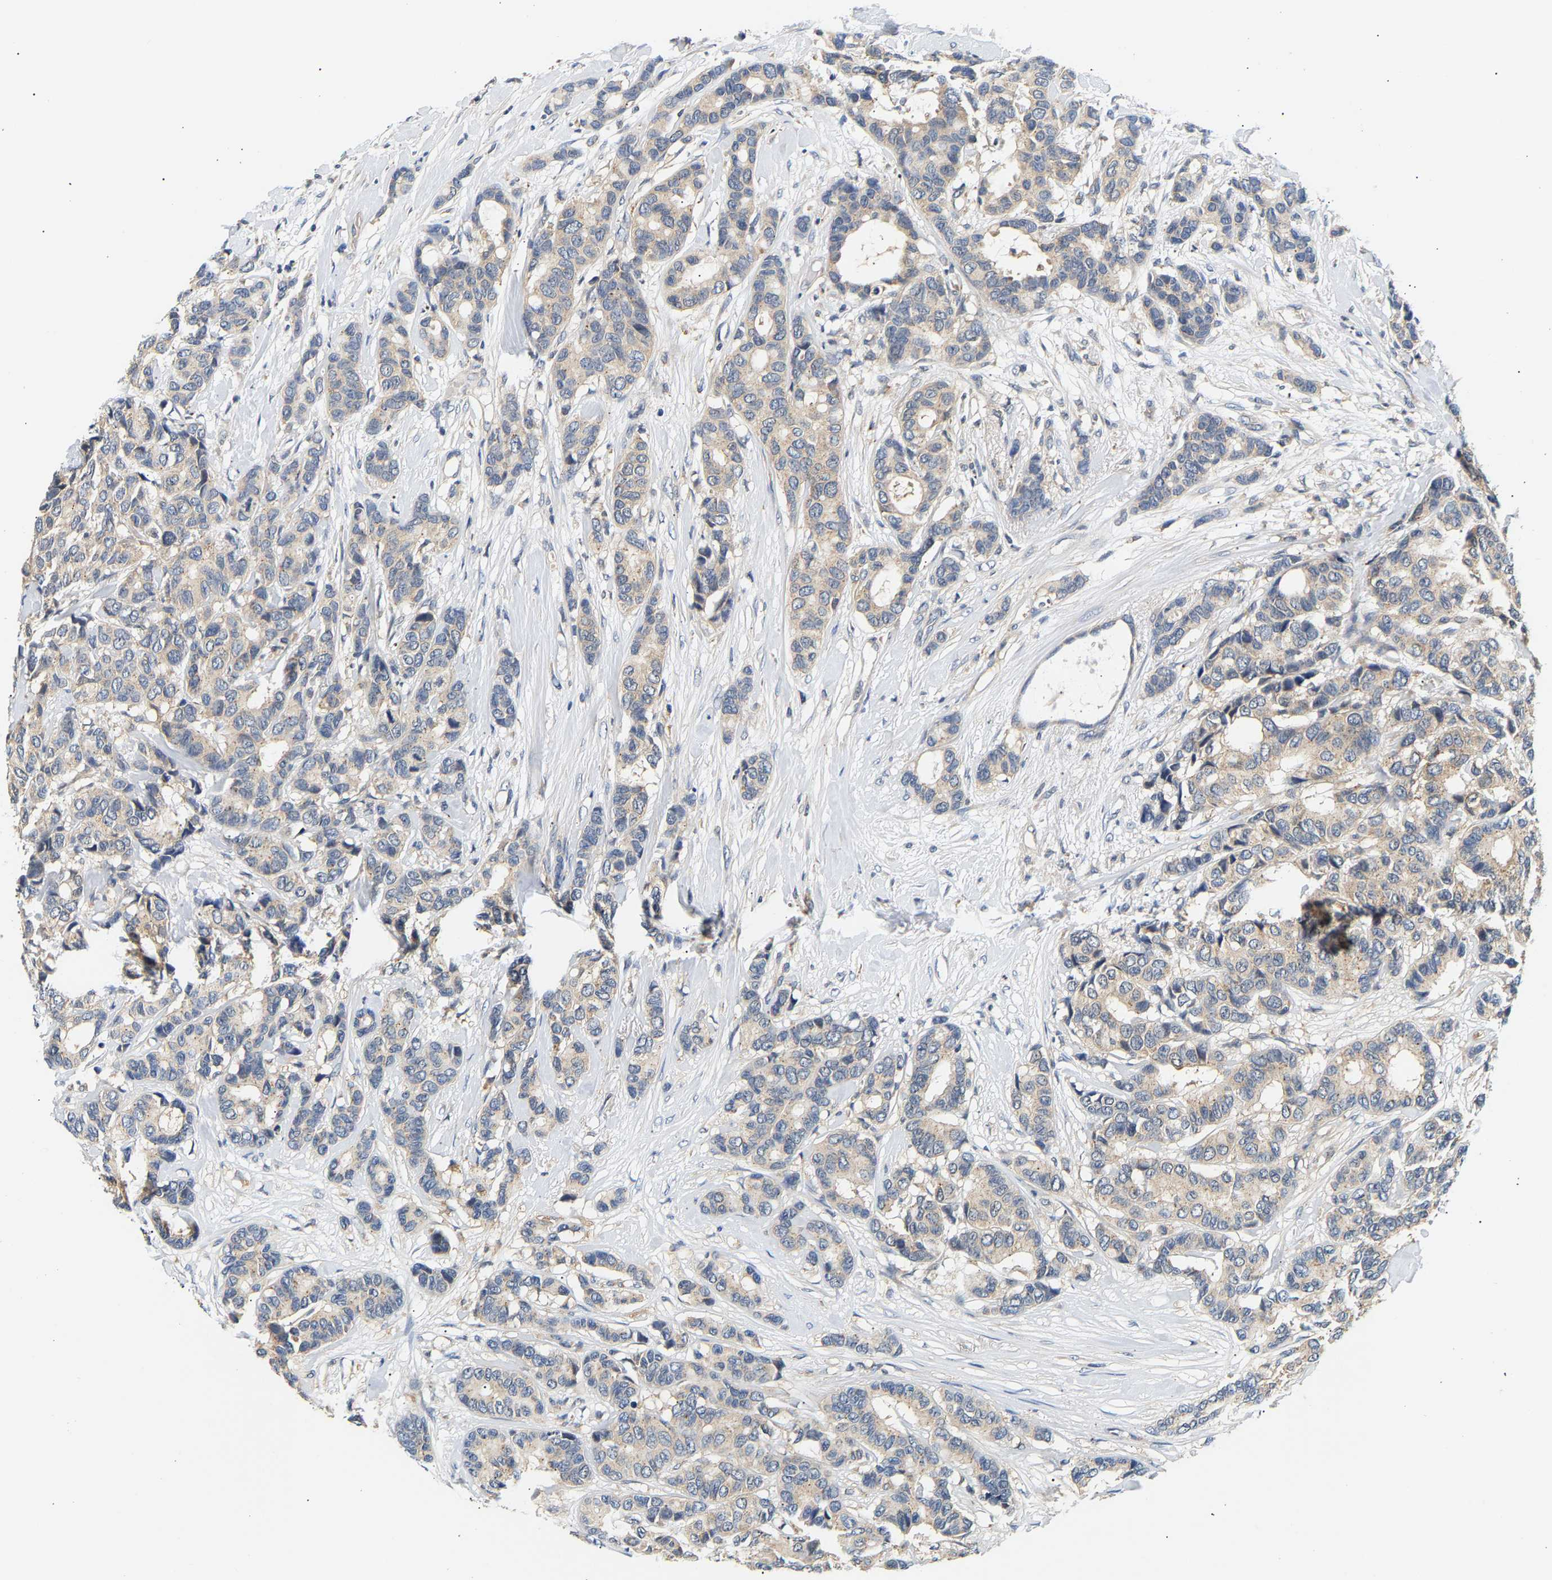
{"staining": {"intensity": "weak", "quantity": "25%-75%", "location": "cytoplasmic/membranous"}, "tissue": "breast cancer", "cell_type": "Tumor cells", "image_type": "cancer", "snomed": [{"axis": "morphology", "description": "Duct carcinoma"}, {"axis": "topography", "description": "Breast"}], "caption": "Breast invasive ductal carcinoma tissue demonstrates weak cytoplasmic/membranous positivity in approximately 25%-75% of tumor cells", "gene": "PPID", "patient": {"sex": "female", "age": 87}}